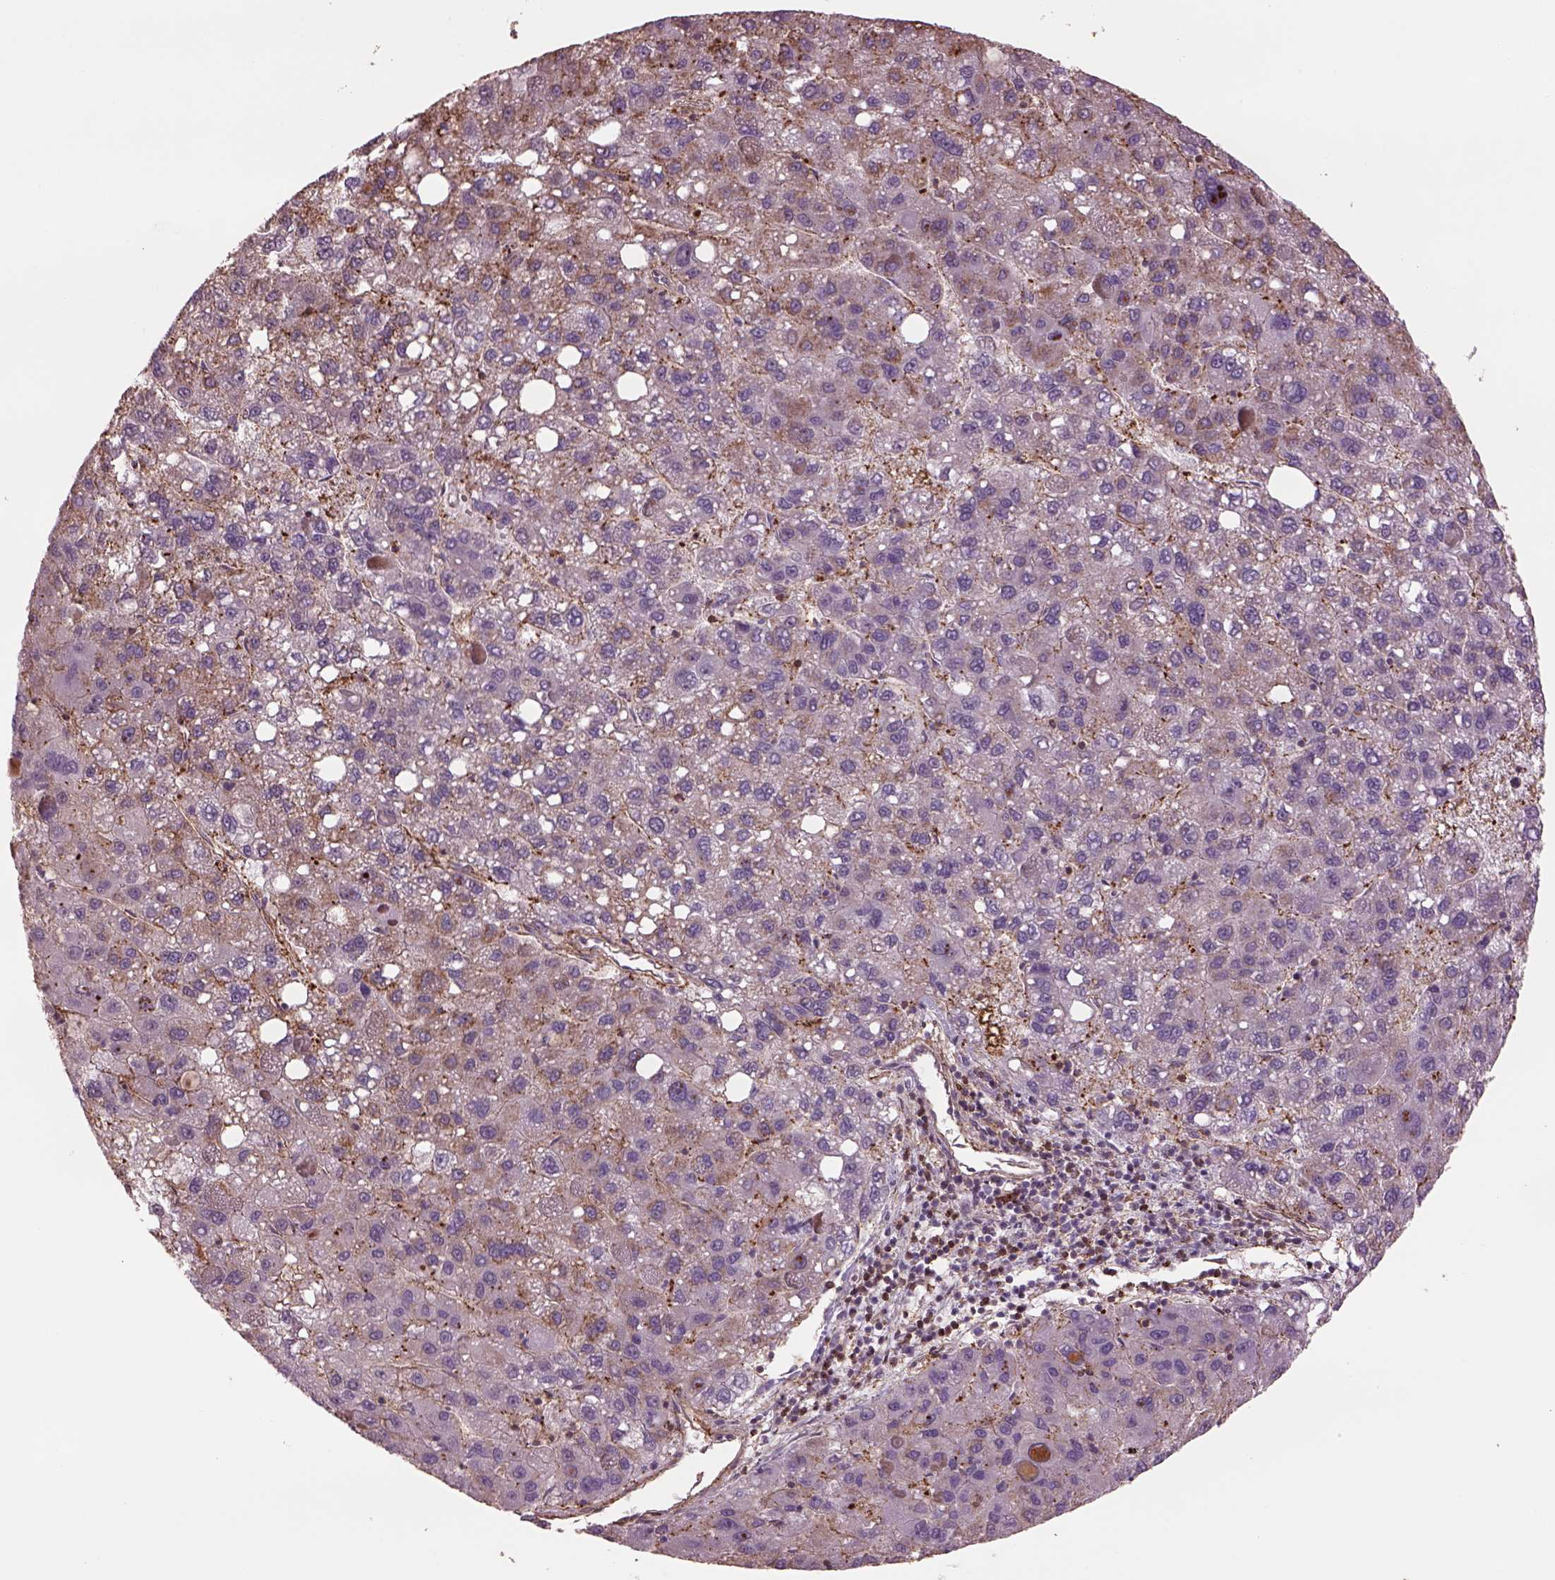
{"staining": {"intensity": "negative", "quantity": "none", "location": "none"}, "tissue": "liver cancer", "cell_type": "Tumor cells", "image_type": "cancer", "snomed": [{"axis": "morphology", "description": "Carcinoma, Hepatocellular, NOS"}, {"axis": "topography", "description": "Liver"}], "caption": "Liver cancer was stained to show a protein in brown. There is no significant staining in tumor cells.", "gene": "LIN7A", "patient": {"sex": "female", "age": 82}}